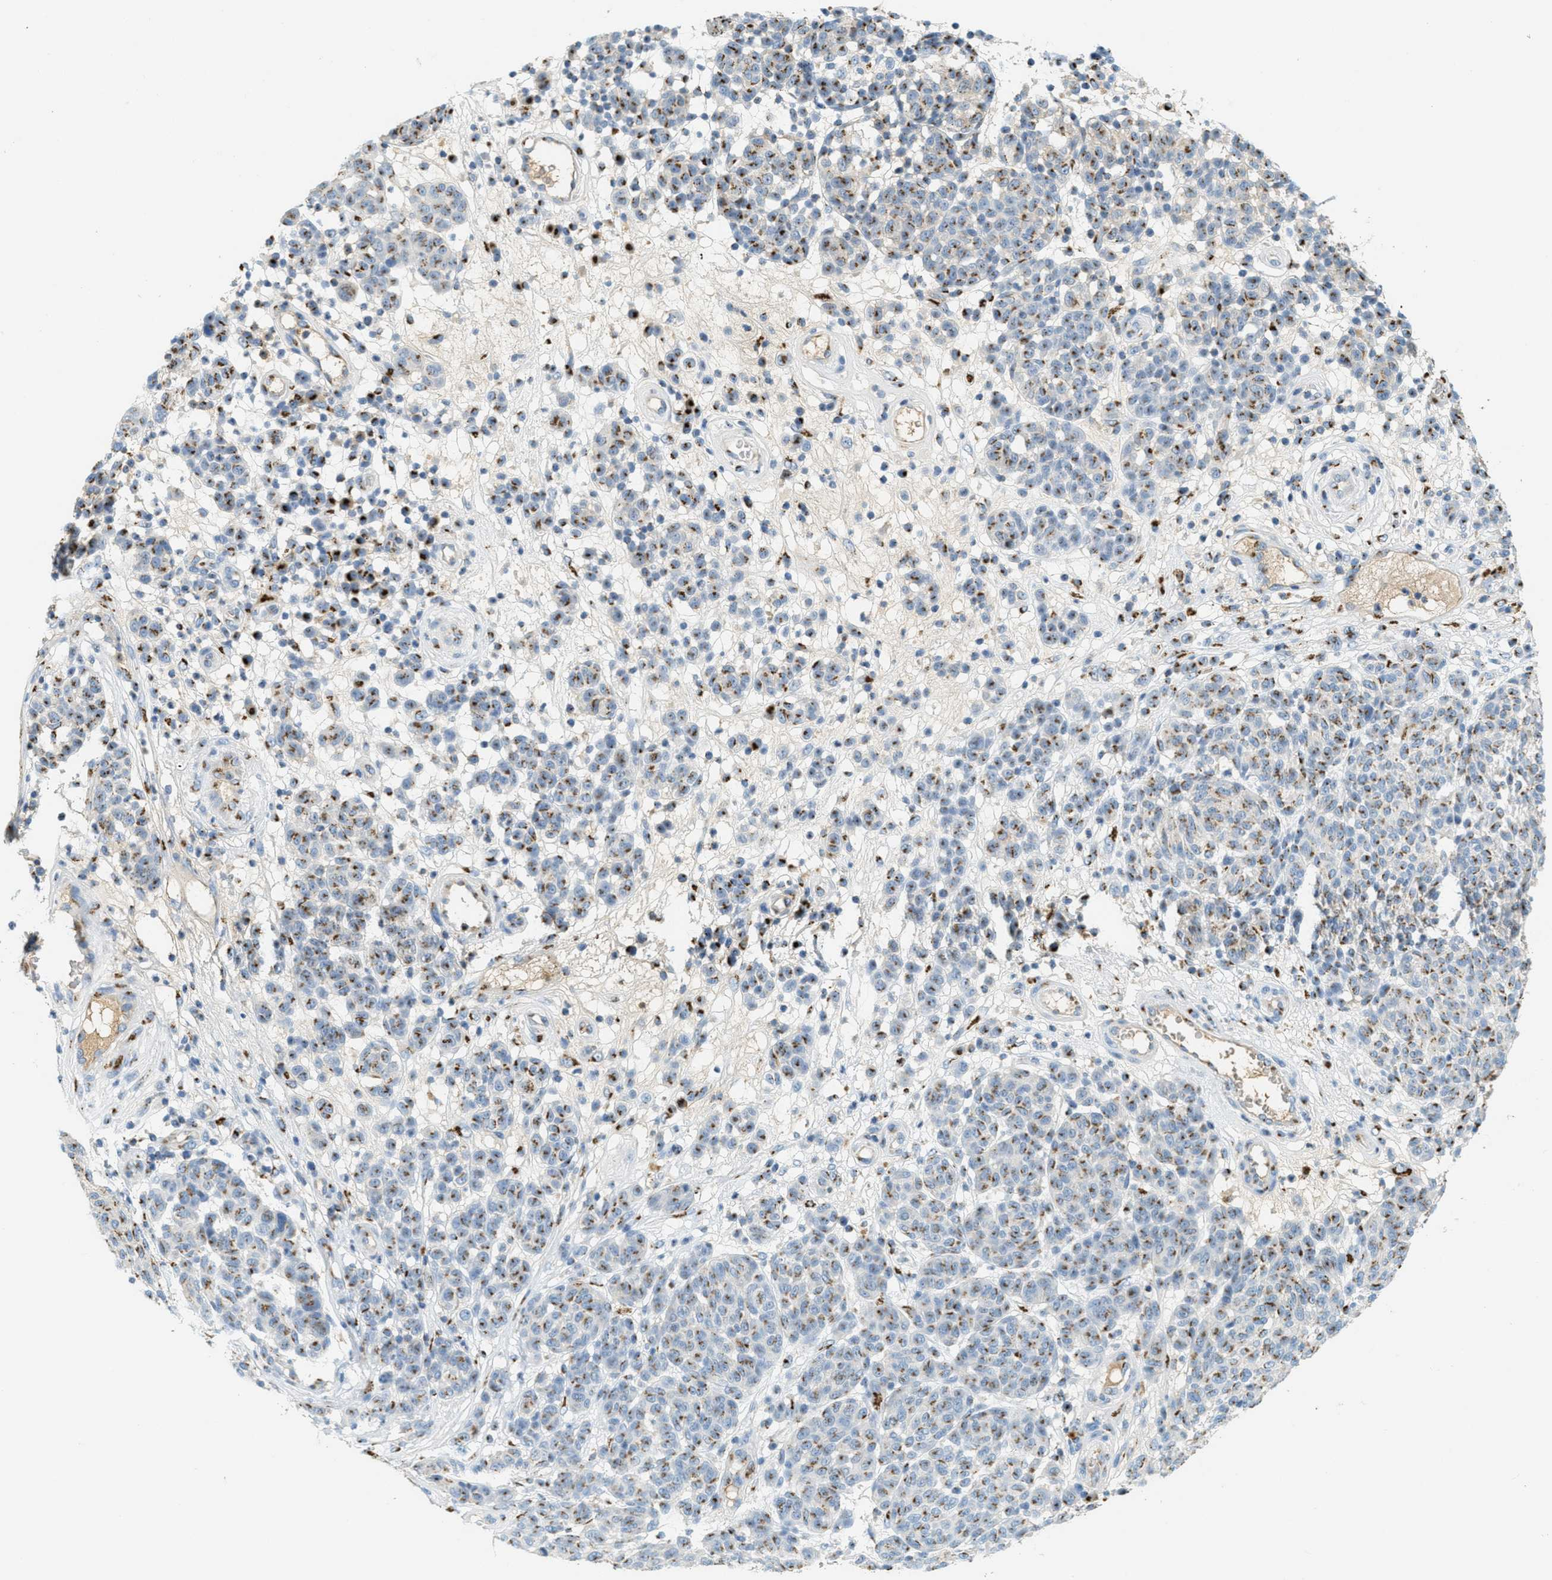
{"staining": {"intensity": "strong", "quantity": "25%-75%", "location": "cytoplasmic/membranous"}, "tissue": "melanoma", "cell_type": "Tumor cells", "image_type": "cancer", "snomed": [{"axis": "morphology", "description": "Malignant melanoma, NOS"}, {"axis": "topography", "description": "Skin"}], "caption": "IHC micrograph of neoplastic tissue: human malignant melanoma stained using immunohistochemistry shows high levels of strong protein expression localized specifically in the cytoplasmic/membranous of tumor cells, appearing as a cytoplasmic/membranous brown color.", "gene": "ENTPD4", "patient": {"sex": "male", "age": 59}}